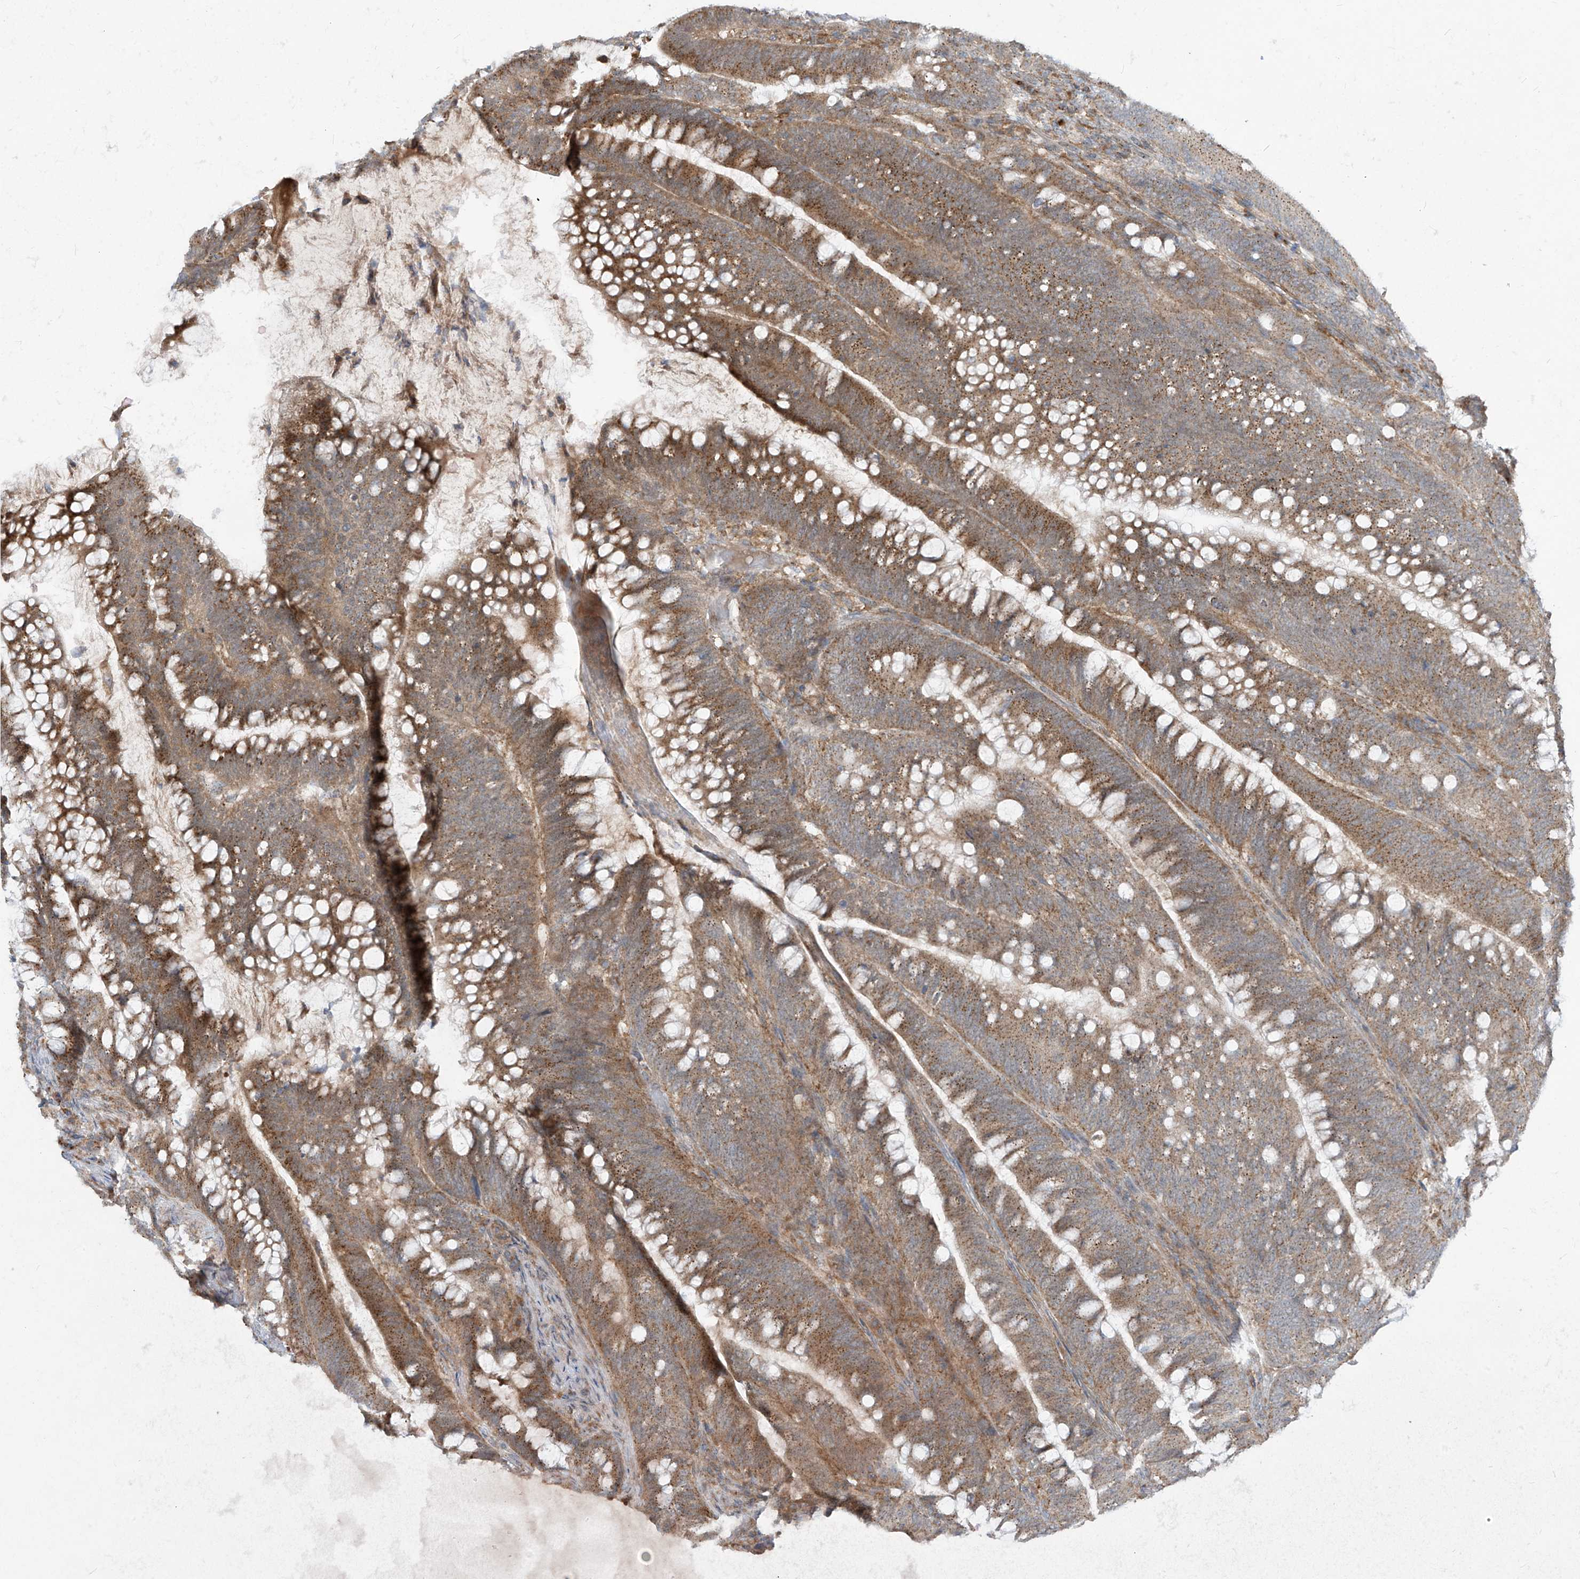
{"staining": {"intensity": "moderate", "quantity": ">75%", "location": "cytoplasmic/membranous"}, "tissue": "colorectal cancer", "cell_type": "Tumor cells", "image_type": "cancer", "snomed": [{"axis": "morphology", "description": "Adenocarcinoma, NOS"}, {"axis": "topography", "description": "Colon"}], "caption": "Protein positivity by immunohistochemistry demonstrates moderate cytoplasmic/membranous staining in approximately >75% of tumor cells in adenocarcinoma (colorectal).", "gene": "PARVG", "patient": {"sex": "female", "age": 66}}